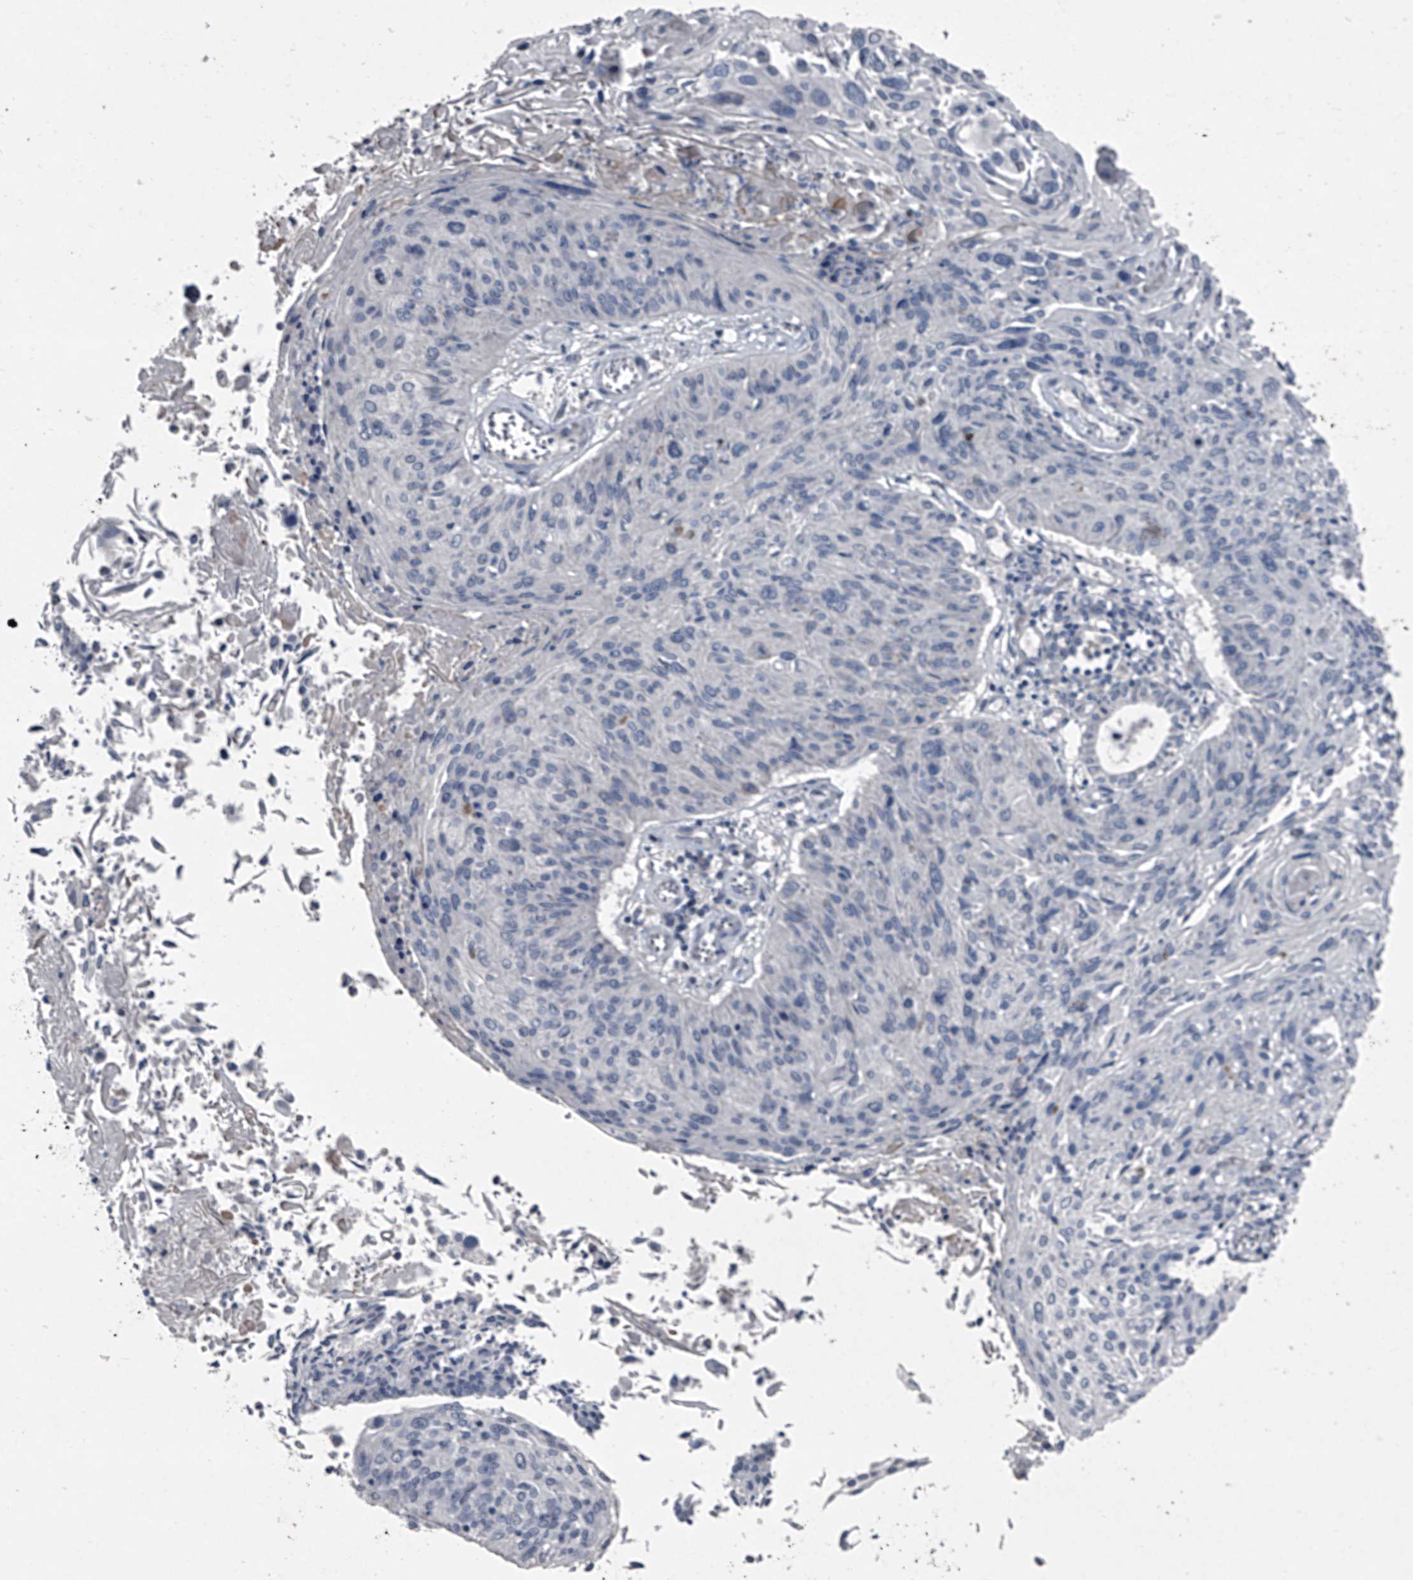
{"staining": {"intensity": "negative", "quantity": "none", "location": "none"}, "tissue": "cervical cancer", "cell_type": "Tumor cells", "image_type": "cancer", "snomed": [{"axis": "morphology", "description": "Squamous cell carcinoma, NOS"}, {"axis": "topography", "description": "Cervix"}], "caption": "An image of human squamous cell carcinoma (cervical) is negative for staining in tumor cells.", "gene": "HEPHL1", "patient": {"sex": "female", "age": 51}}